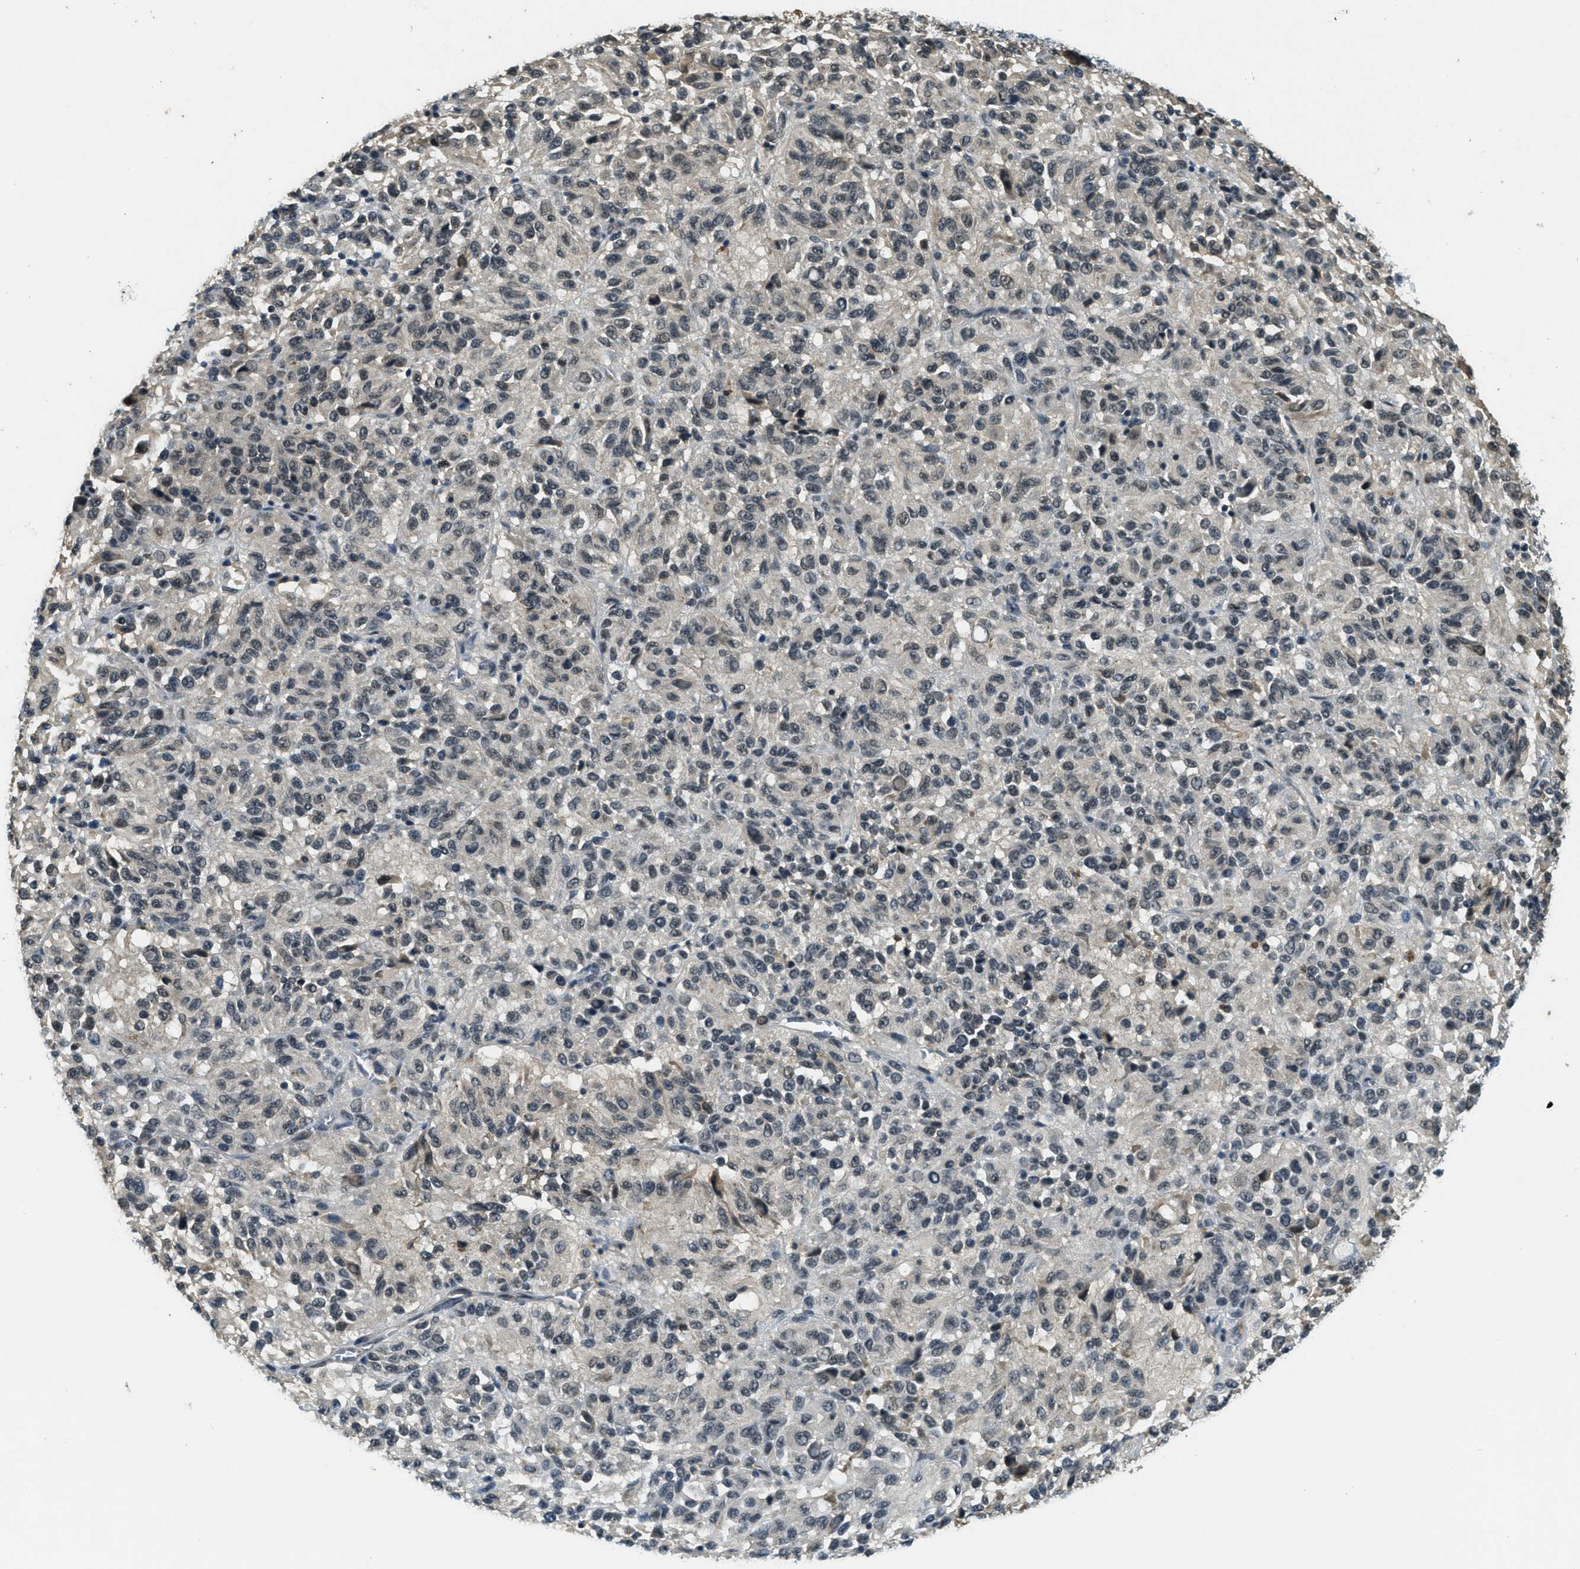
{"staining": {"intensity": "weak", "quantity": "<25%", "location": "nuclear"}, "tissue": "melanoma", "cell_type": "Tumor cells", "image_type": "cancer", "snomed": [{"axis": "morphology", "description": "Malignant melanoma, Metastatic site"}, {"axis": "topography", "description": "Lung"}], "caption": "Immunohistochemical staining of malignant melanoma (metastatic site) shows no significant positivity in tumor cells.", "gene": "ZNF148", "patient": {"sex": "male", "age": 64}}